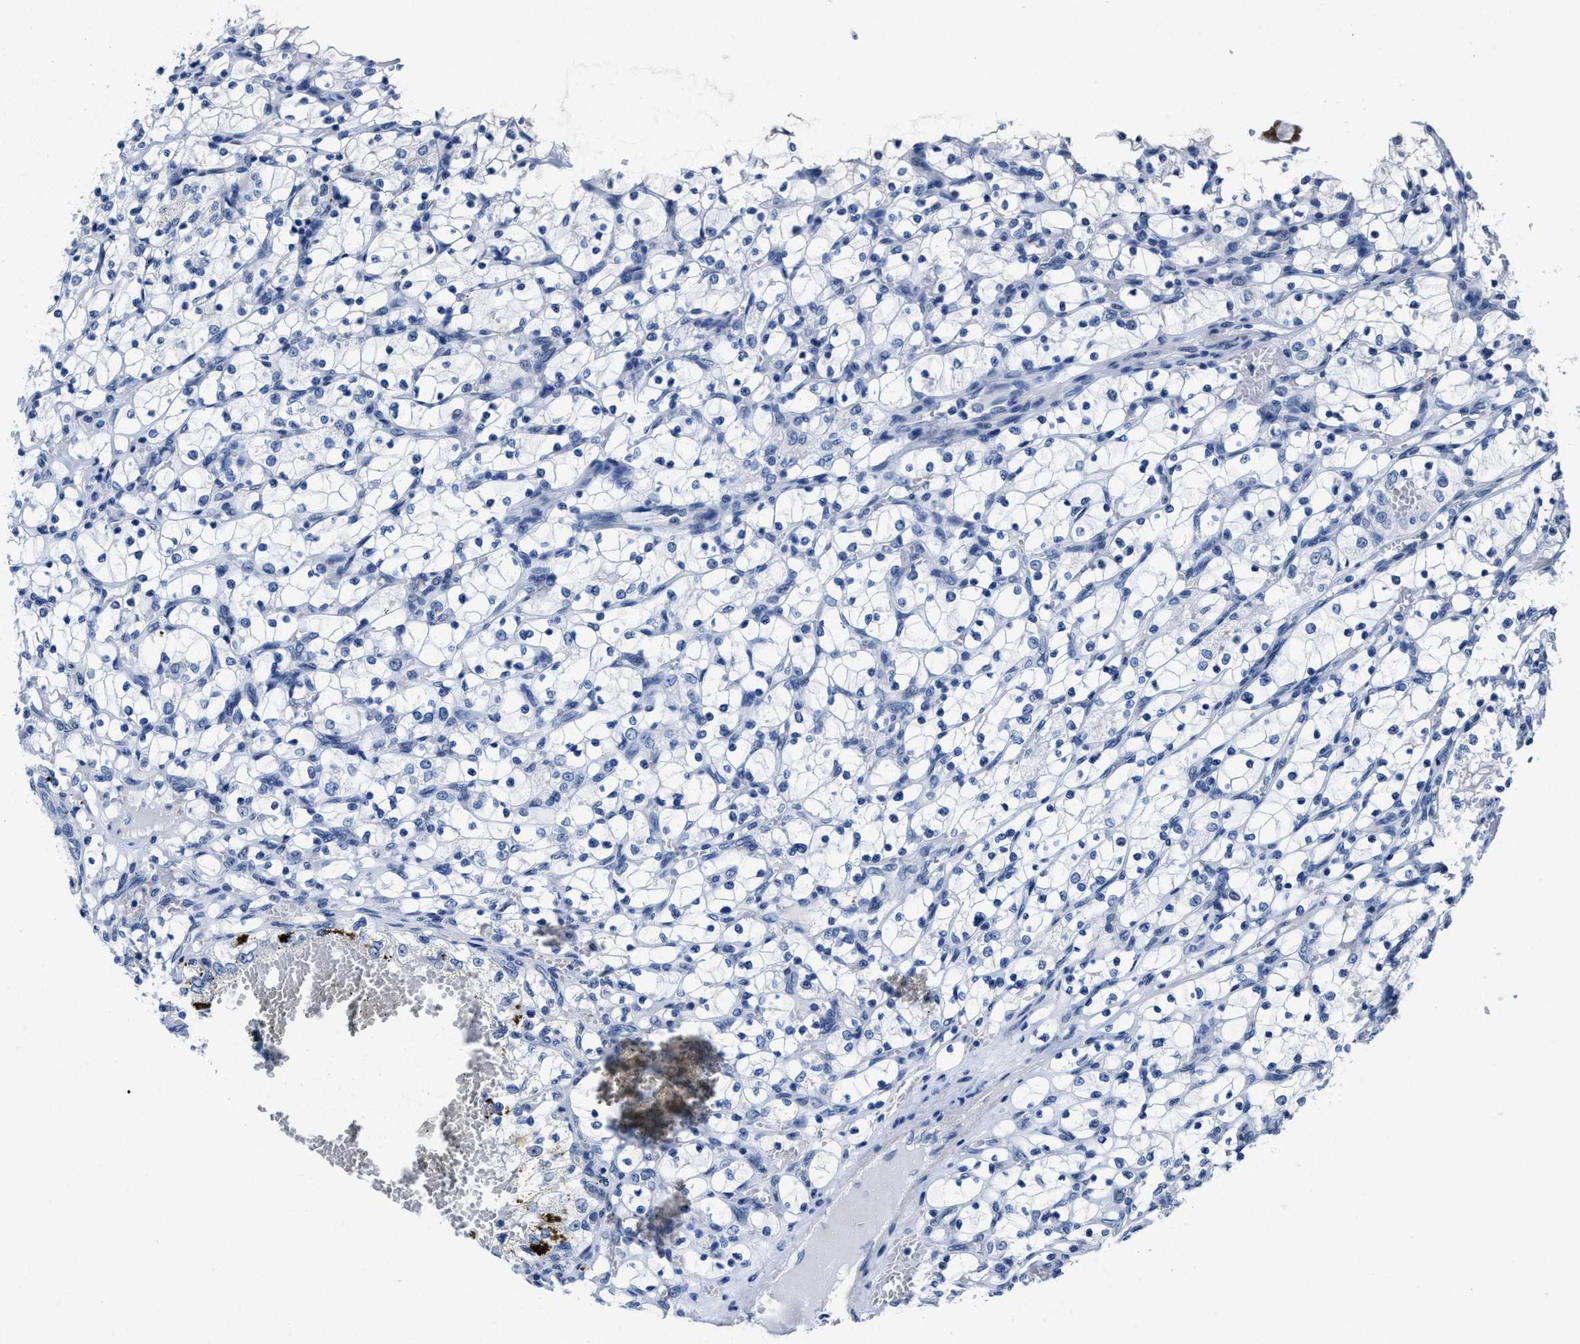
{"staining": {"intensity": "negative", "quantity": "none", "location": "none"}, "tissue": "renal cancer", "cell_type": "Tumor cells", "image_type": "cancer", "snomed": [{"axis": "morphology", "description": "Adenocarcinoma, NOS"}, {"axis": "topography", "description": "Kidney"}], "caption": "Immunohistochemical staining of renal cancer shows no significant expression in tumor cells.", "gene": "ID3", "patient": {"sex": "female", "age": 69}}